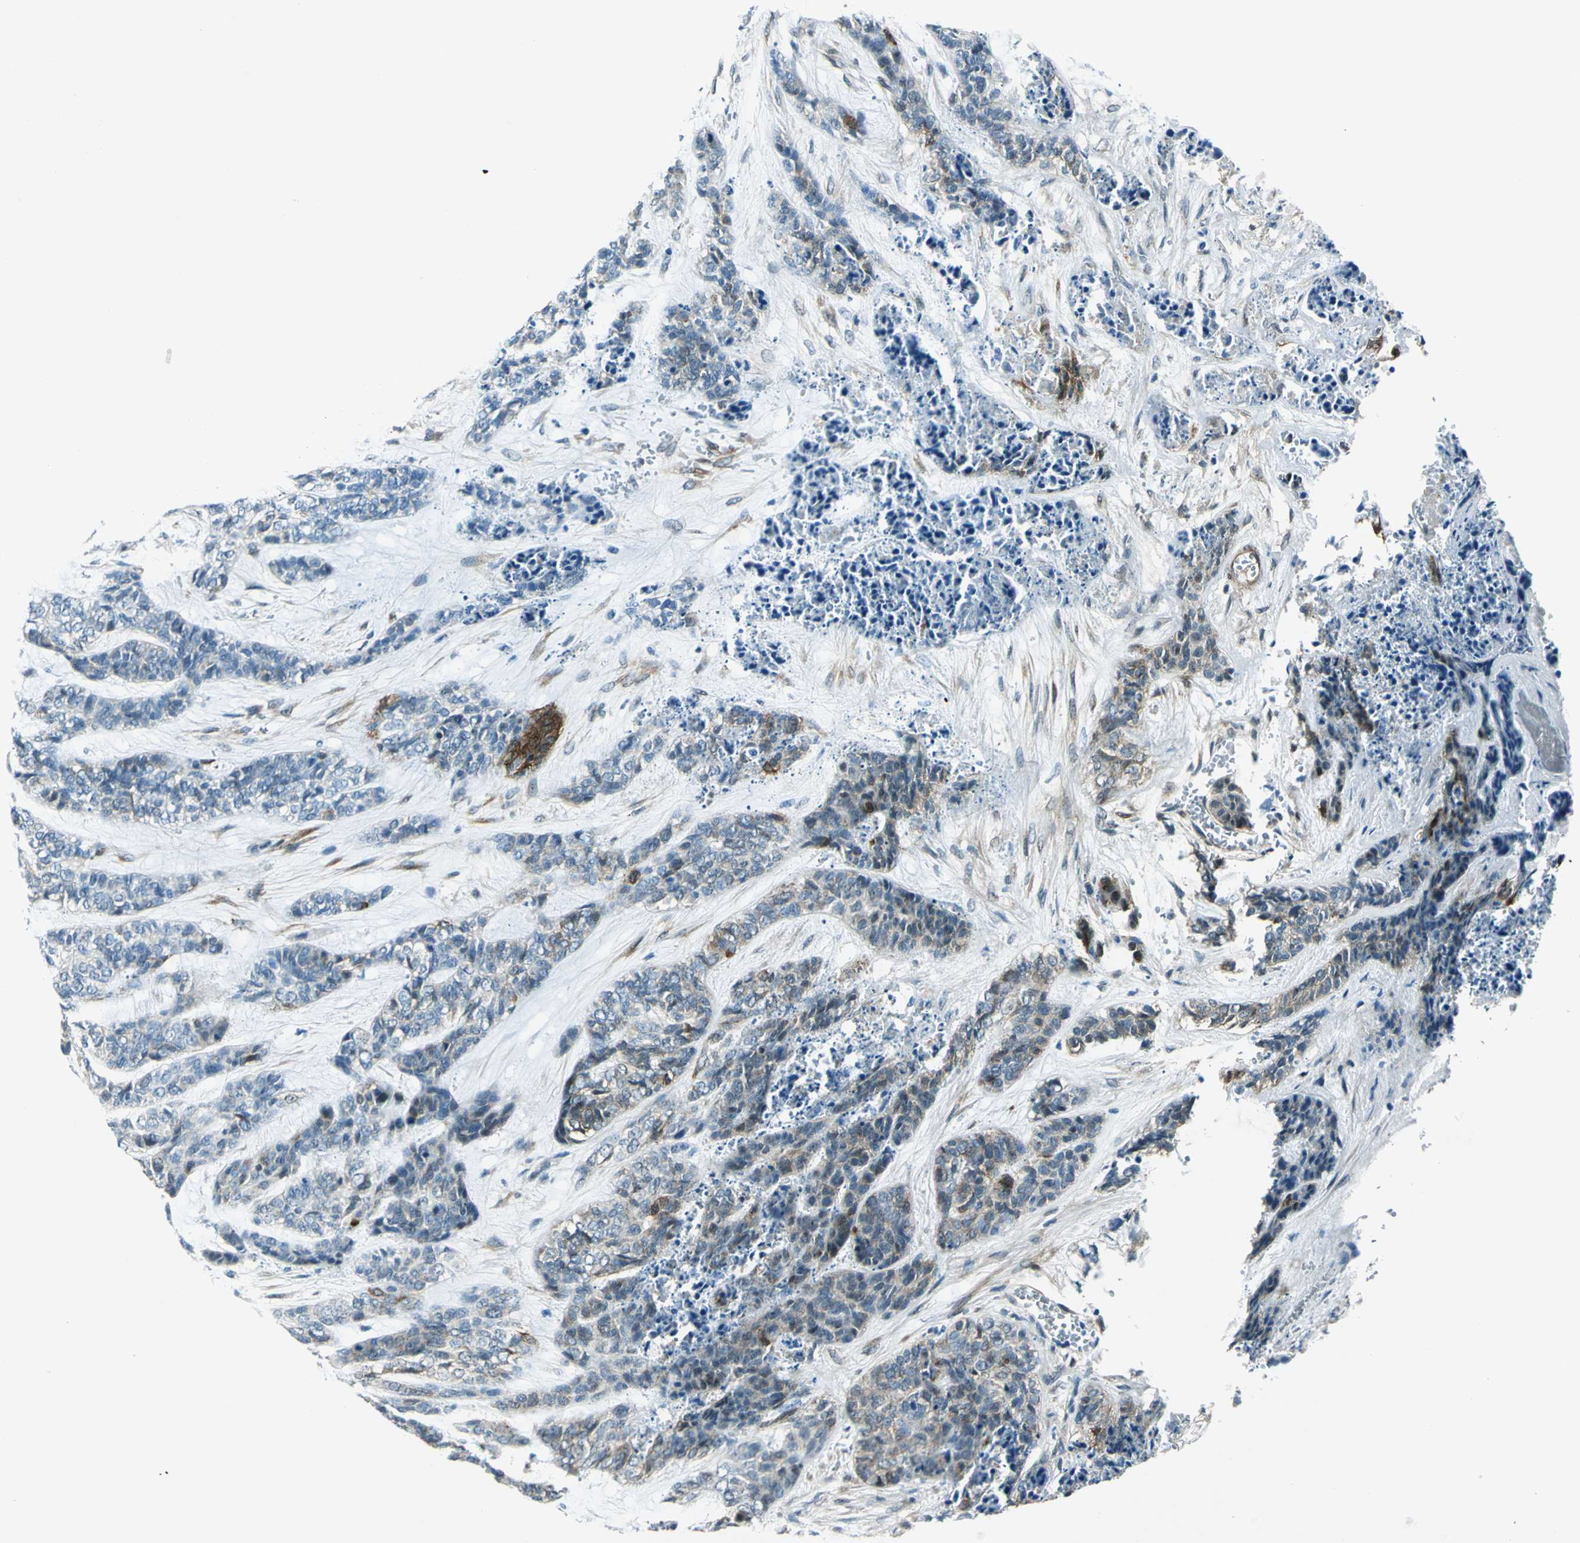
{"staining": {"intensity": "weak", "quantity": "25%-75%", "location": "cytoplasmic/membranous"}, "tissue": "skin cancer", "cell_type": "Tumor cells", "image_type": "cancer", "snomed": [{"axis": "morphology", "description": "Basal cell carcinoma"}, {"axis": "topography", "description": "Skin"}], "caption": "Immunohistochemistry of human skin cancer exhibits low levels of weak cytoplasmic/membranous positivity in approximately 25%-75% of tumor cells. Immunohistochemistry stains the protein of interest in brown and the nuclei are stained blue.", "gene": "HSPB1", "patient": {"sex": "female", "age": 64}}